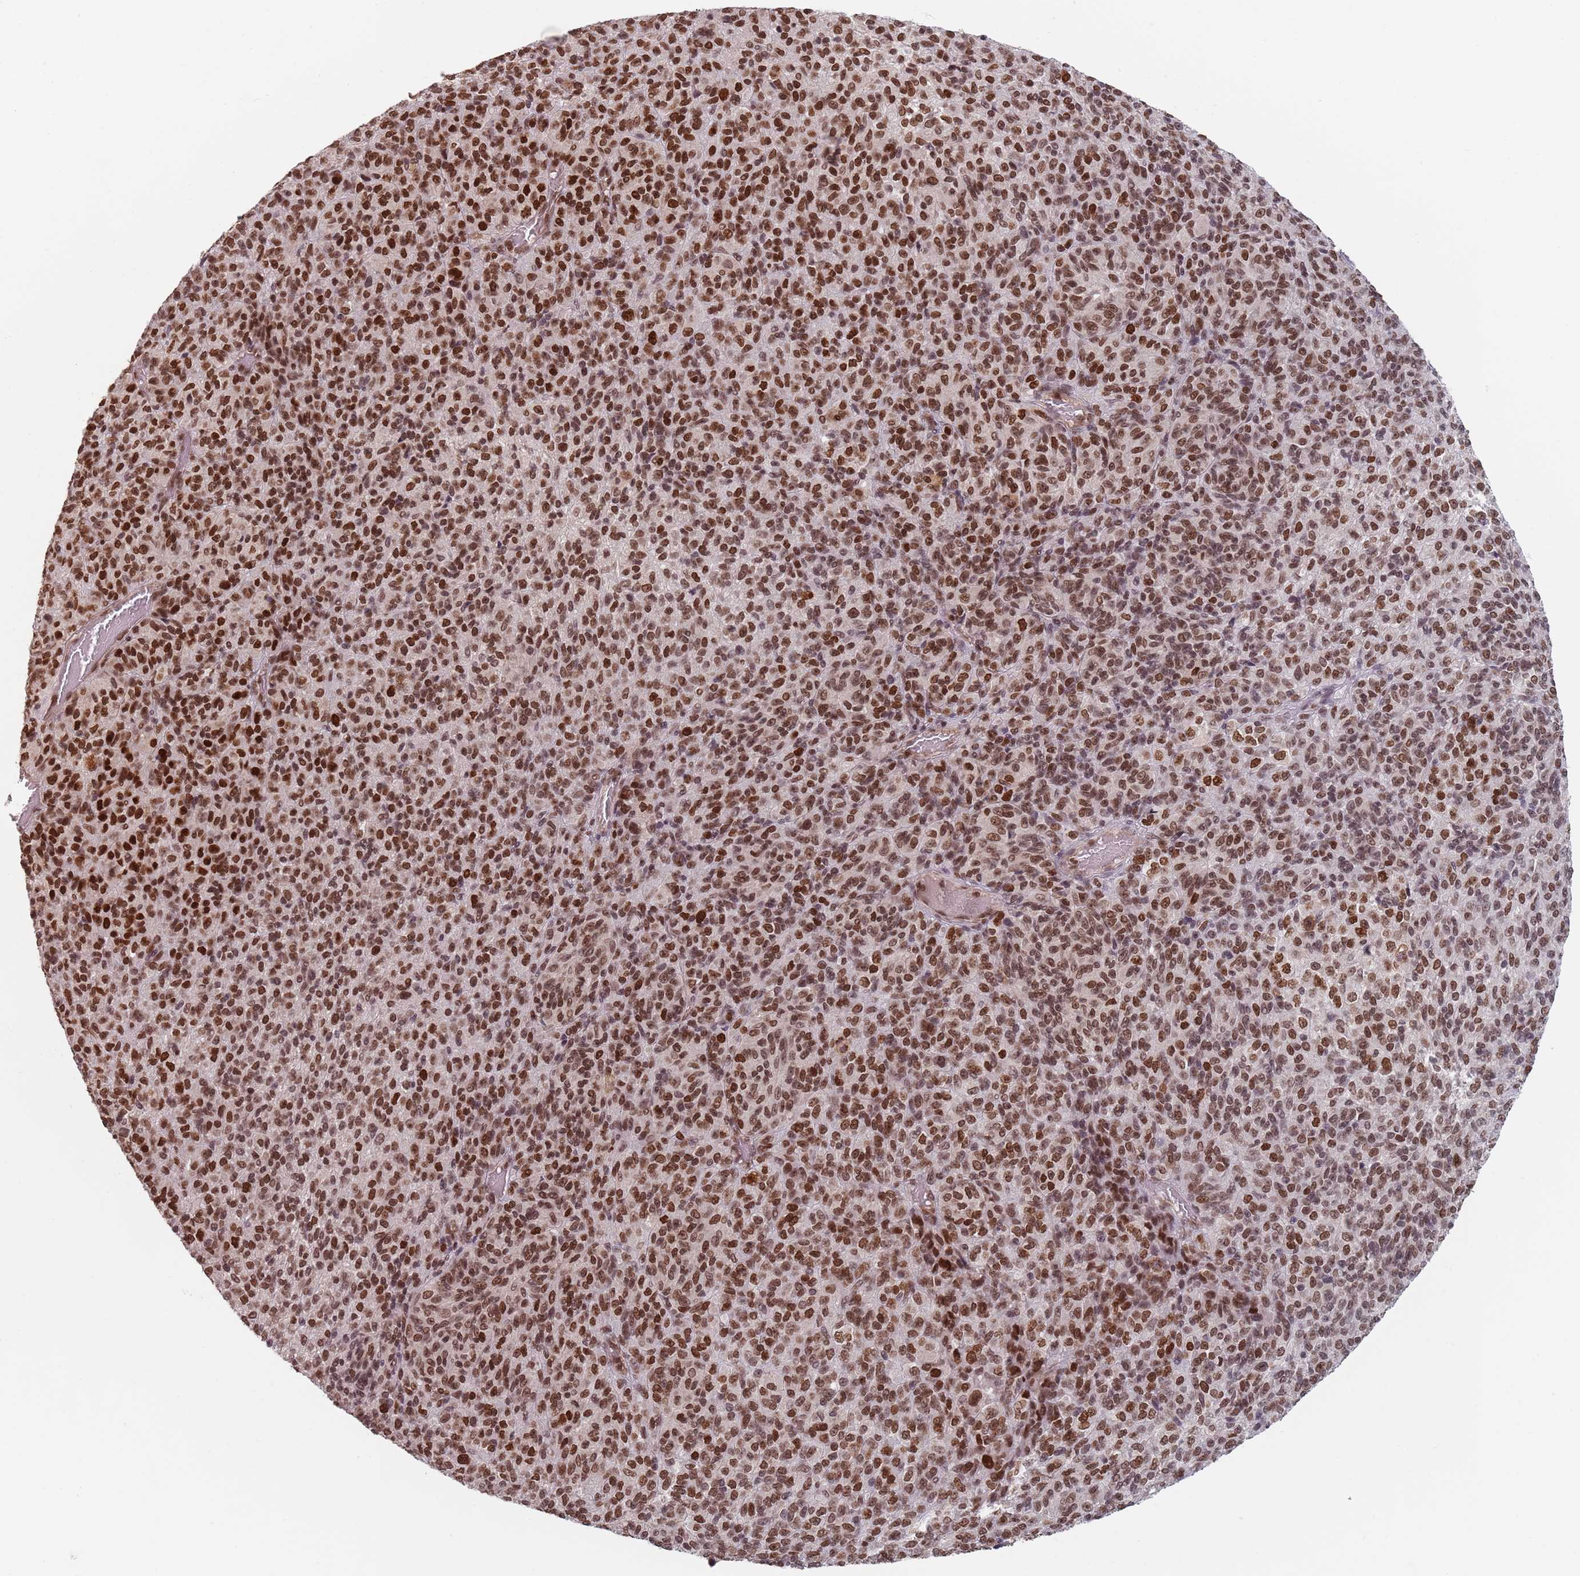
{"staining": {"intensity": "strong", "quantity": ">75%", "location": "nuclear"}, "tissue": "melanoma", "cell_type": "Tumor cells", "image_type": "cancer", "snomed": [{"axis": "morphology", "description": "Malignant melanoma, Metastatic site"}, {"axis": "topography", "description": "Brain"}], "caption": "IHC photomicrograph of neoplastic tissue: melanoma stained using immunohistochemistry displays high levels of strong protein expression localized specifically in the nuclear of tumor cells, appearing as a nuclear brown color.", "gene": "NUP50", "patient": {"sex": "female", "age": 56}}